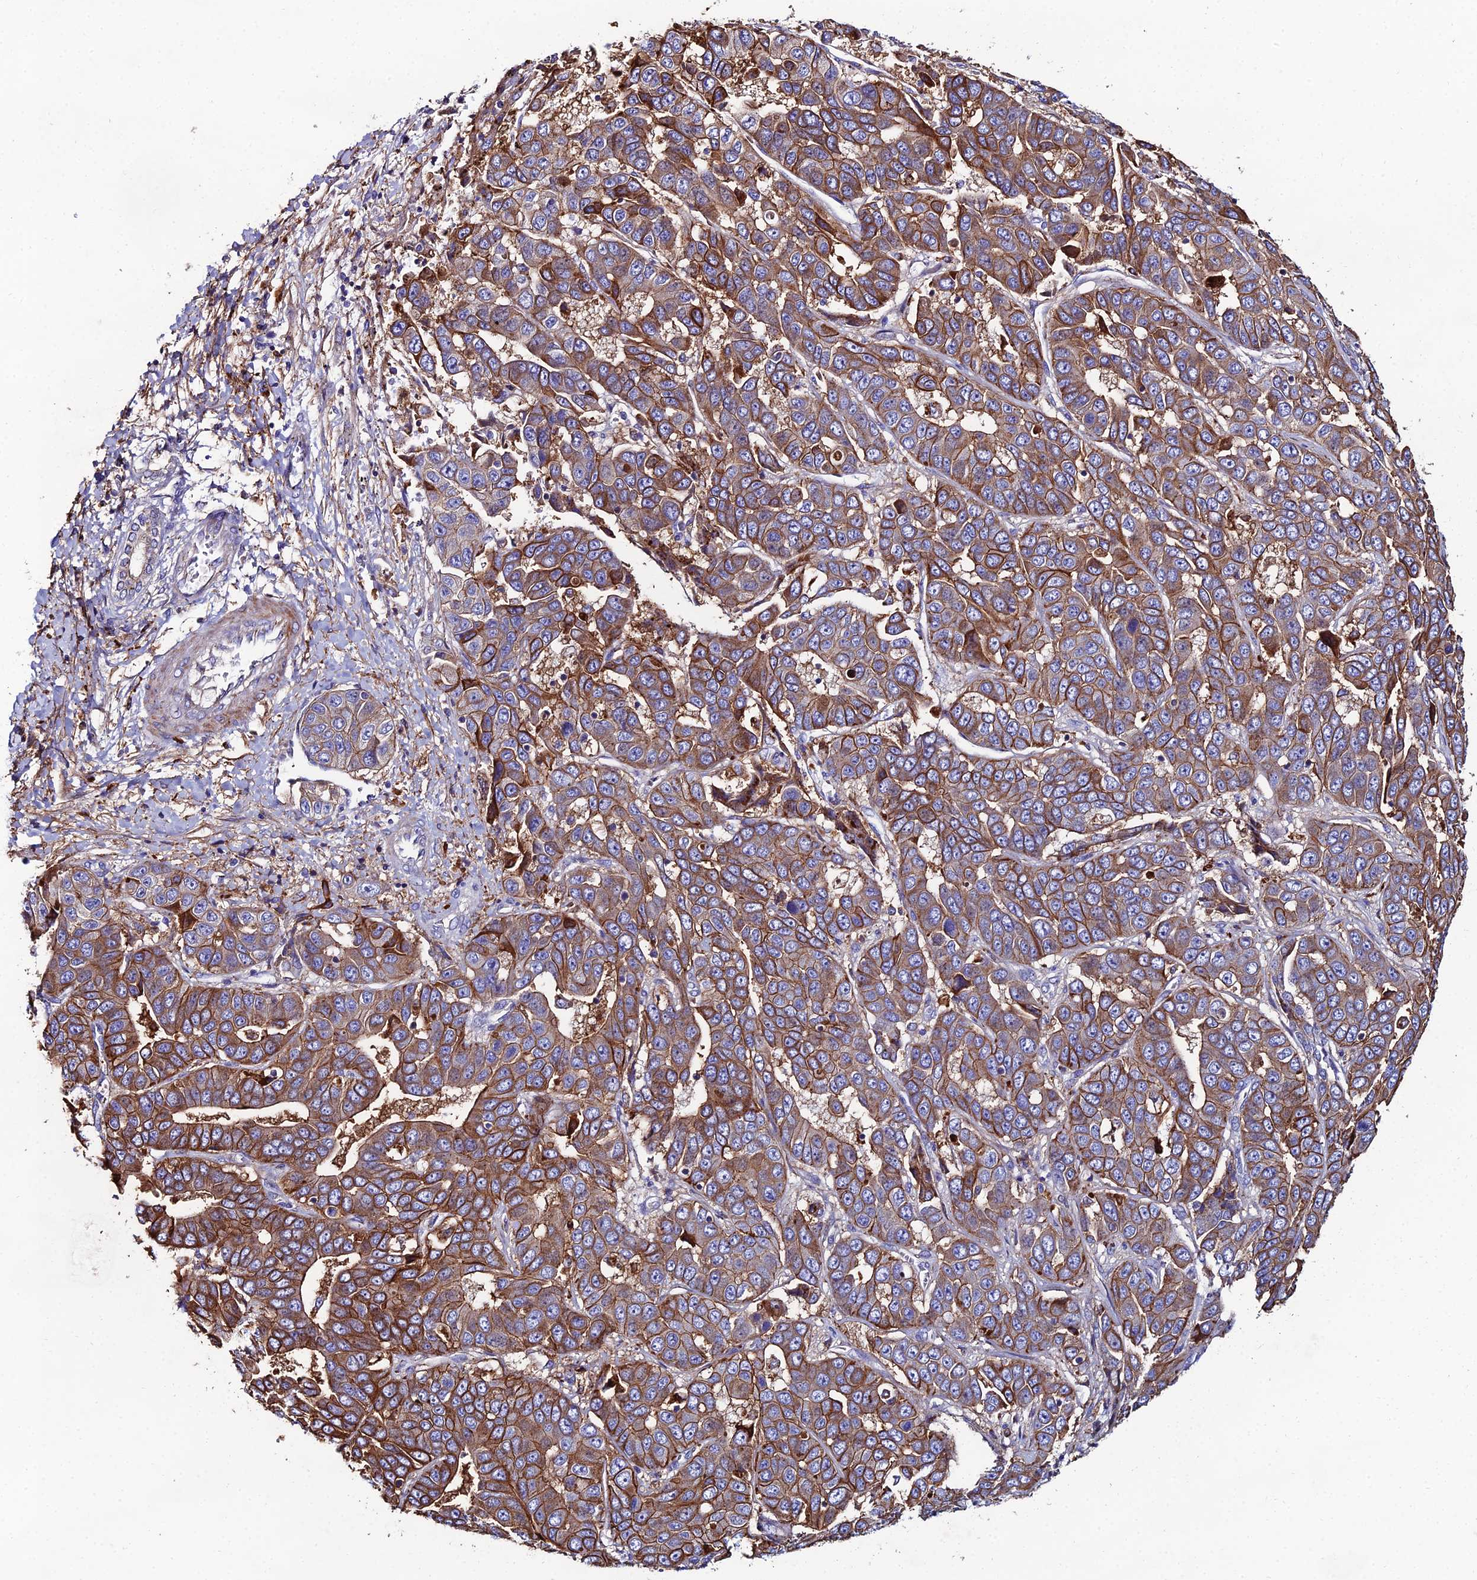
{"staining": {"intensity": "moderate", "quantity": ">75%", "location": "cytoplasmic/membranous"}, "tissue": "liver cancer", "cell_type": "Tumor cells", "image_type": "cancer", "snomed": [{"axis": "morphology", "description": "Cholangiocarcinoma"}, {"axis": "topography", "description": "Liver"}], "caption": "An IHC micrograph of neoplastic tissue is shown. Protein staining in brown shows moderate cytoplasmic/membranous positivity in liver cancer (cholangiocarcinoma) within tumor cells. (DAB IHC, brown staining for protein, blue staining for nuclei).", "gene": "C6", "patient": {"sex": "female", "age": 52}}